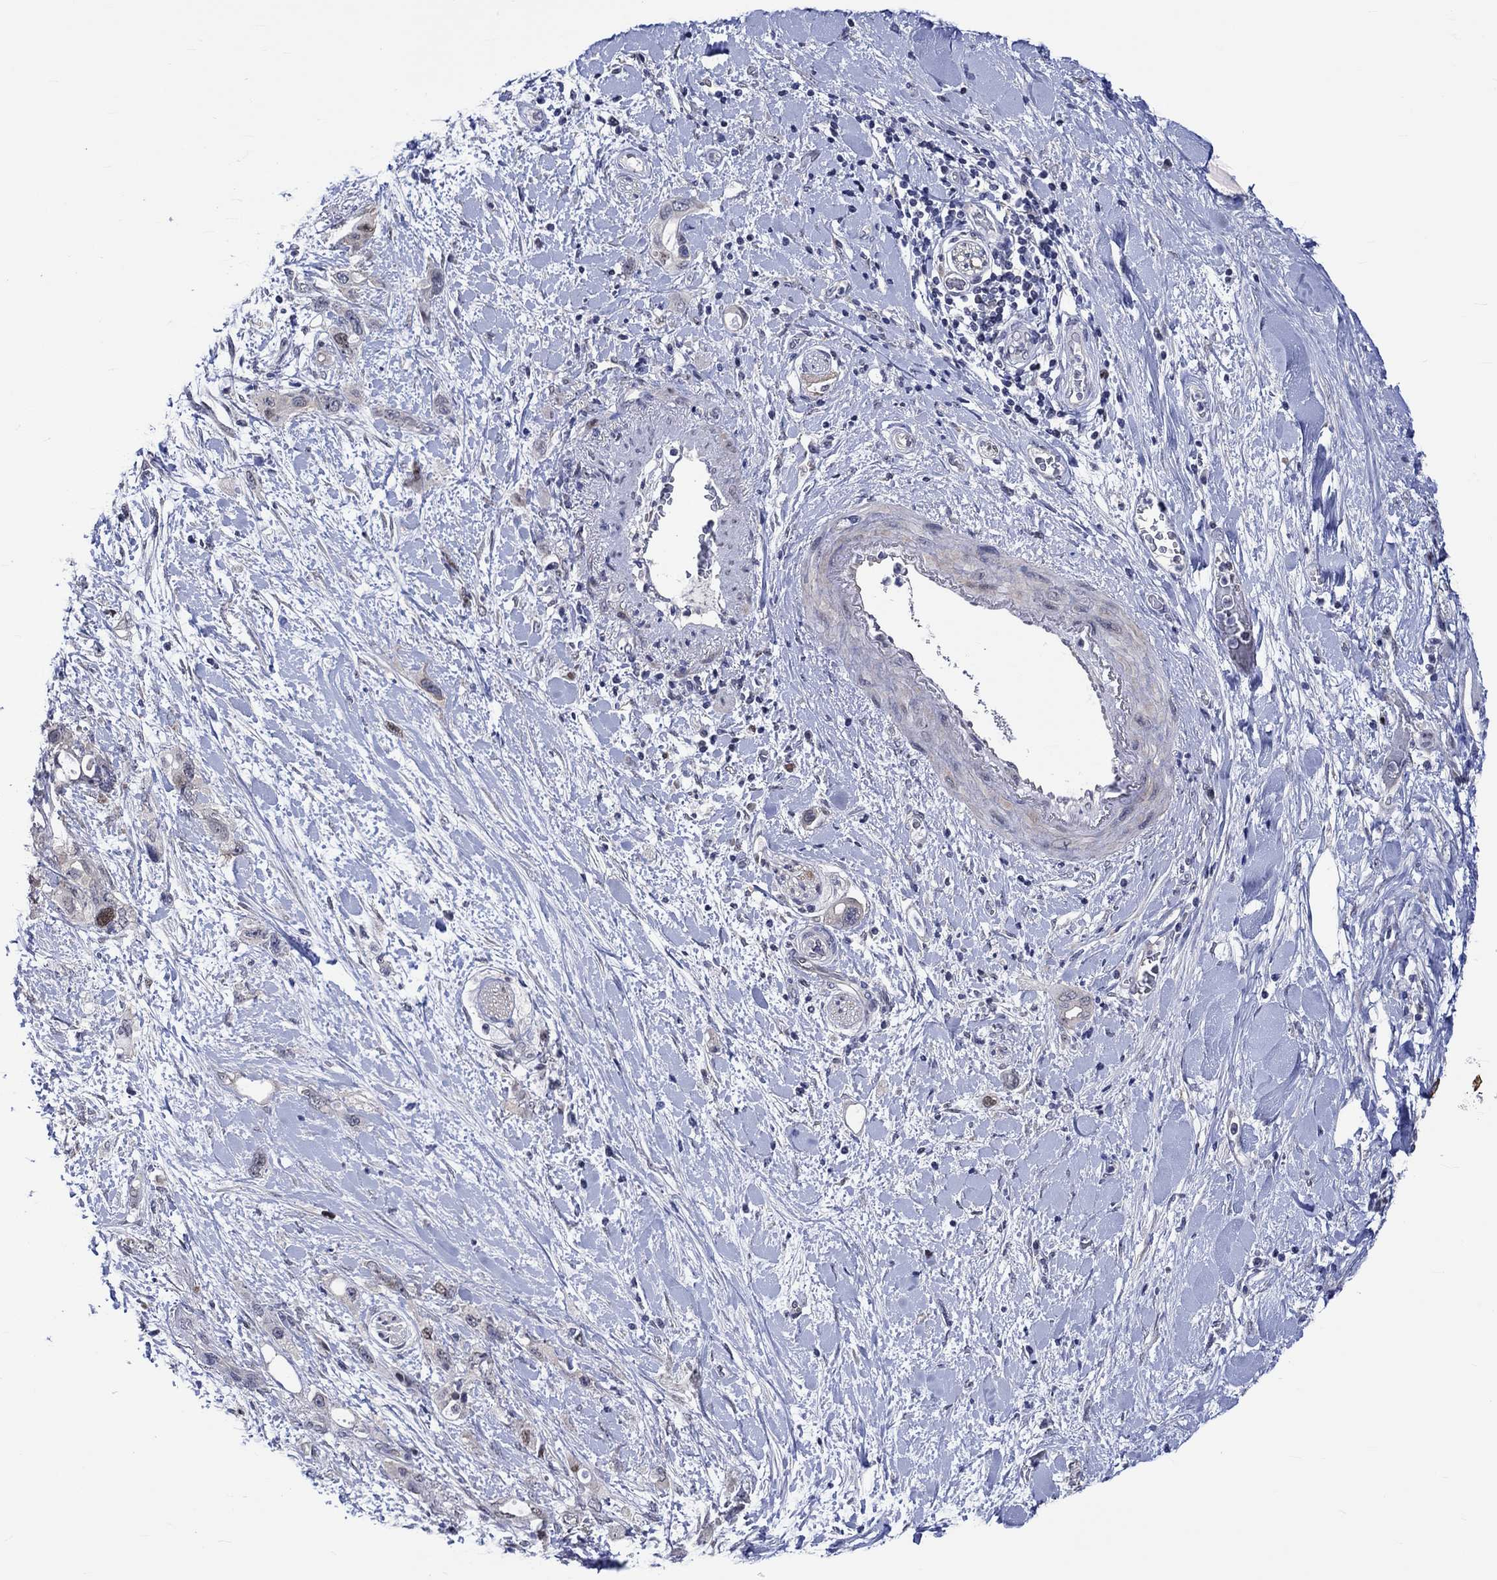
{"staining": {"intensity": "moderate", "quantity": "<25%", "location": "nuclear"}, "tissue": "pancreatic cancer", "cell_type": "Tumor cells", "image_type": "cancer", "snomed": [{"axis": "morphology", "description": "Adenocarcinoma, NOS"}, {"axis": "topography", "description": "Pancreas"}], "caption": "Adenocarcinoma (pancreatic) stained with DAB IHC exhibits low levels of moderate nuclear expression in approximately <25% of tumor cells. (Brightfield microscopy of DAB IHC at high magnification).", "gene": "E2F8", "patient": {"sex": "female", "age": 56}}